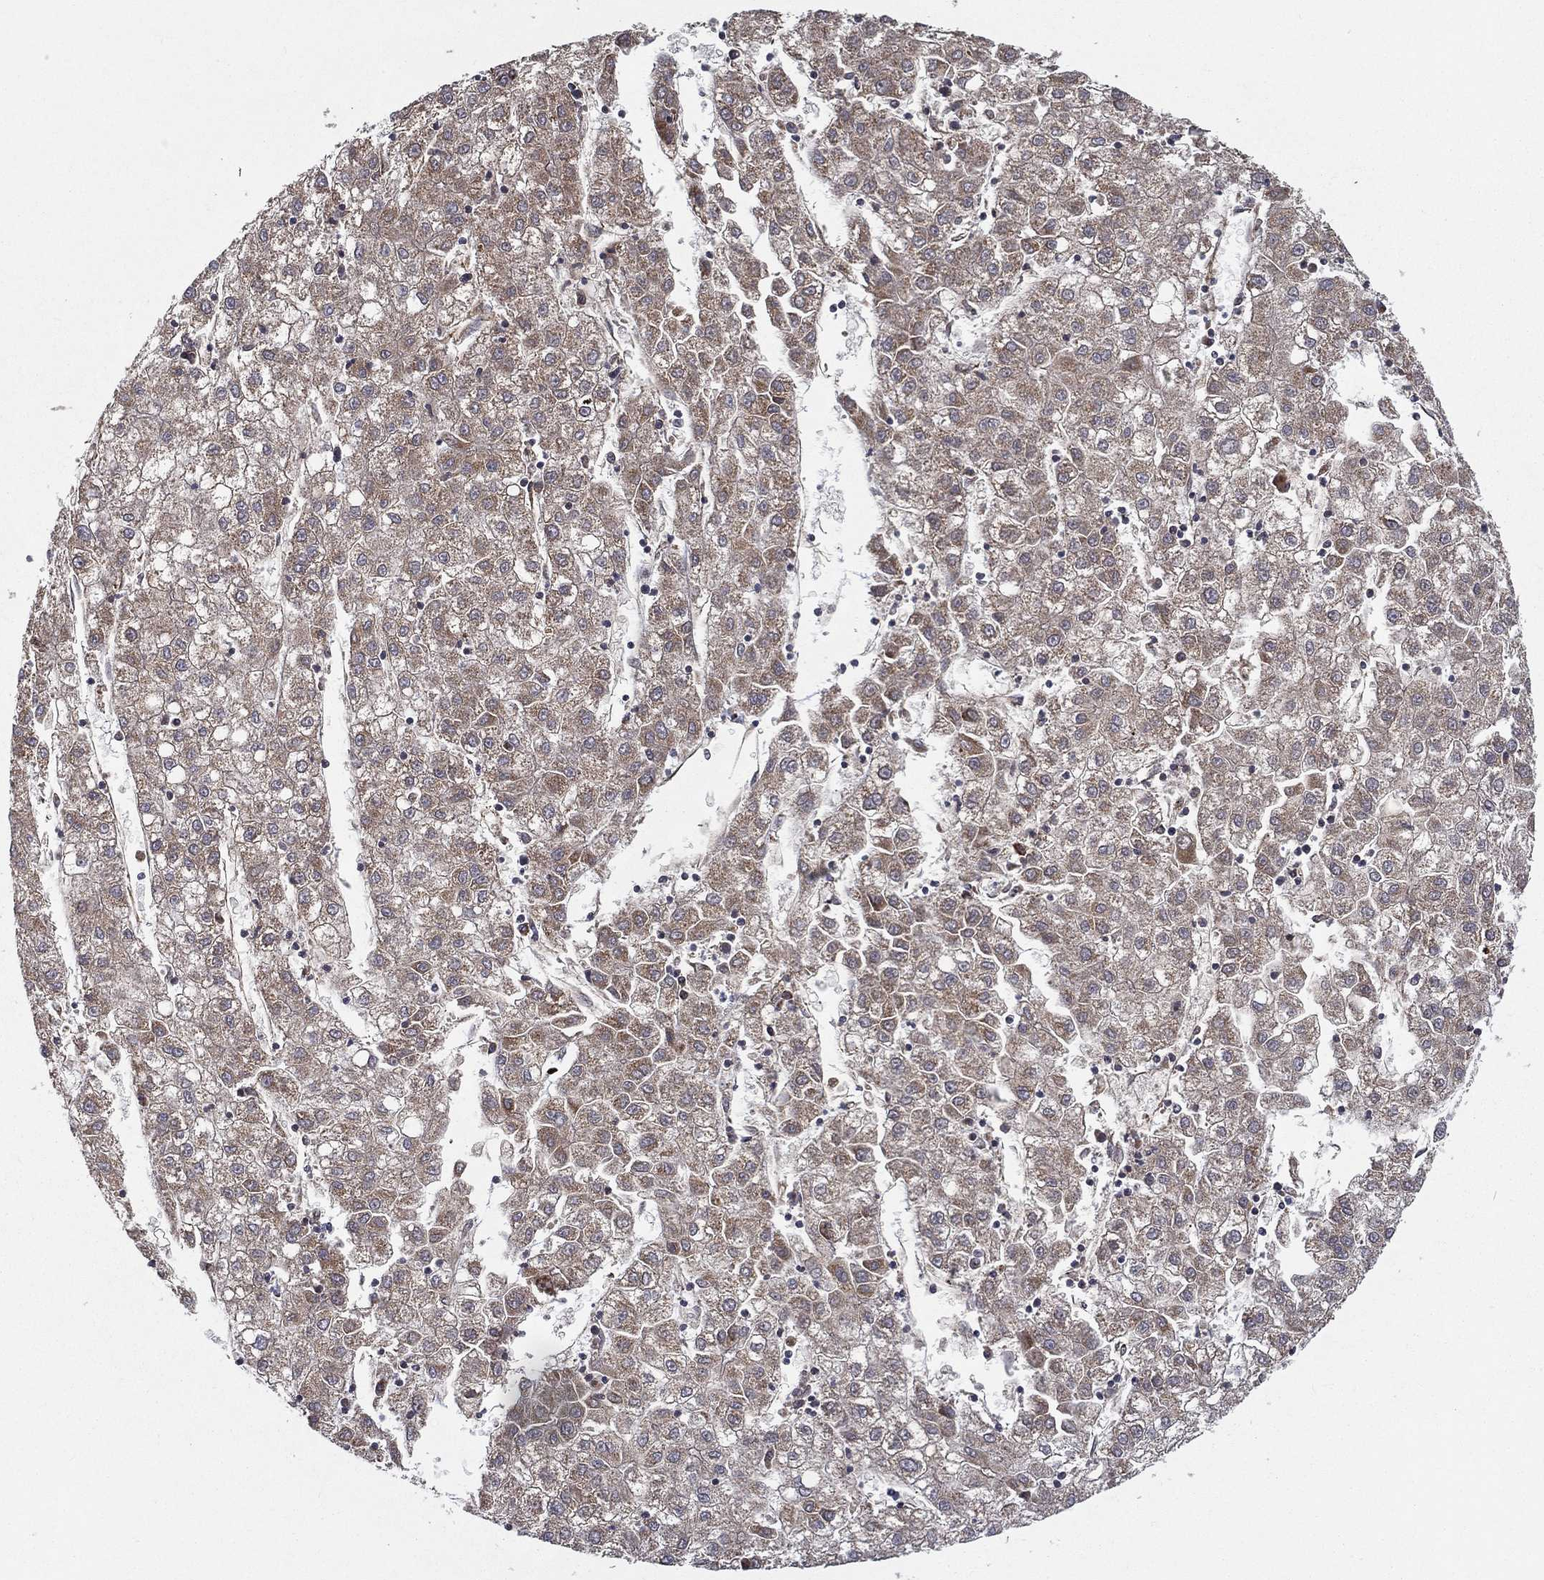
{"staining": {"intensity": "weak", "quantity": "<25%", "location": "cytoplasmic/membranous"}, "tissue": "liver cancer", "cell_type": "Tumor cells", "image_type": "cancer", "snomed": [{"axis": "morphology", "description": "Carcinoma, Hepatocellular, NOS"}, {"axis": "topography", "description": "Liver"}], "caption": "Immunohistochemistry histopathology image of neoplastic tissue: hepatocellular carcinoma (liver) stained with DAB (3,3'-diaminobenzidine) demonstrates no significant protein positivity in tumor cells.", "gene": "UACA", "patient": {"sex": "male", "age": 72}}